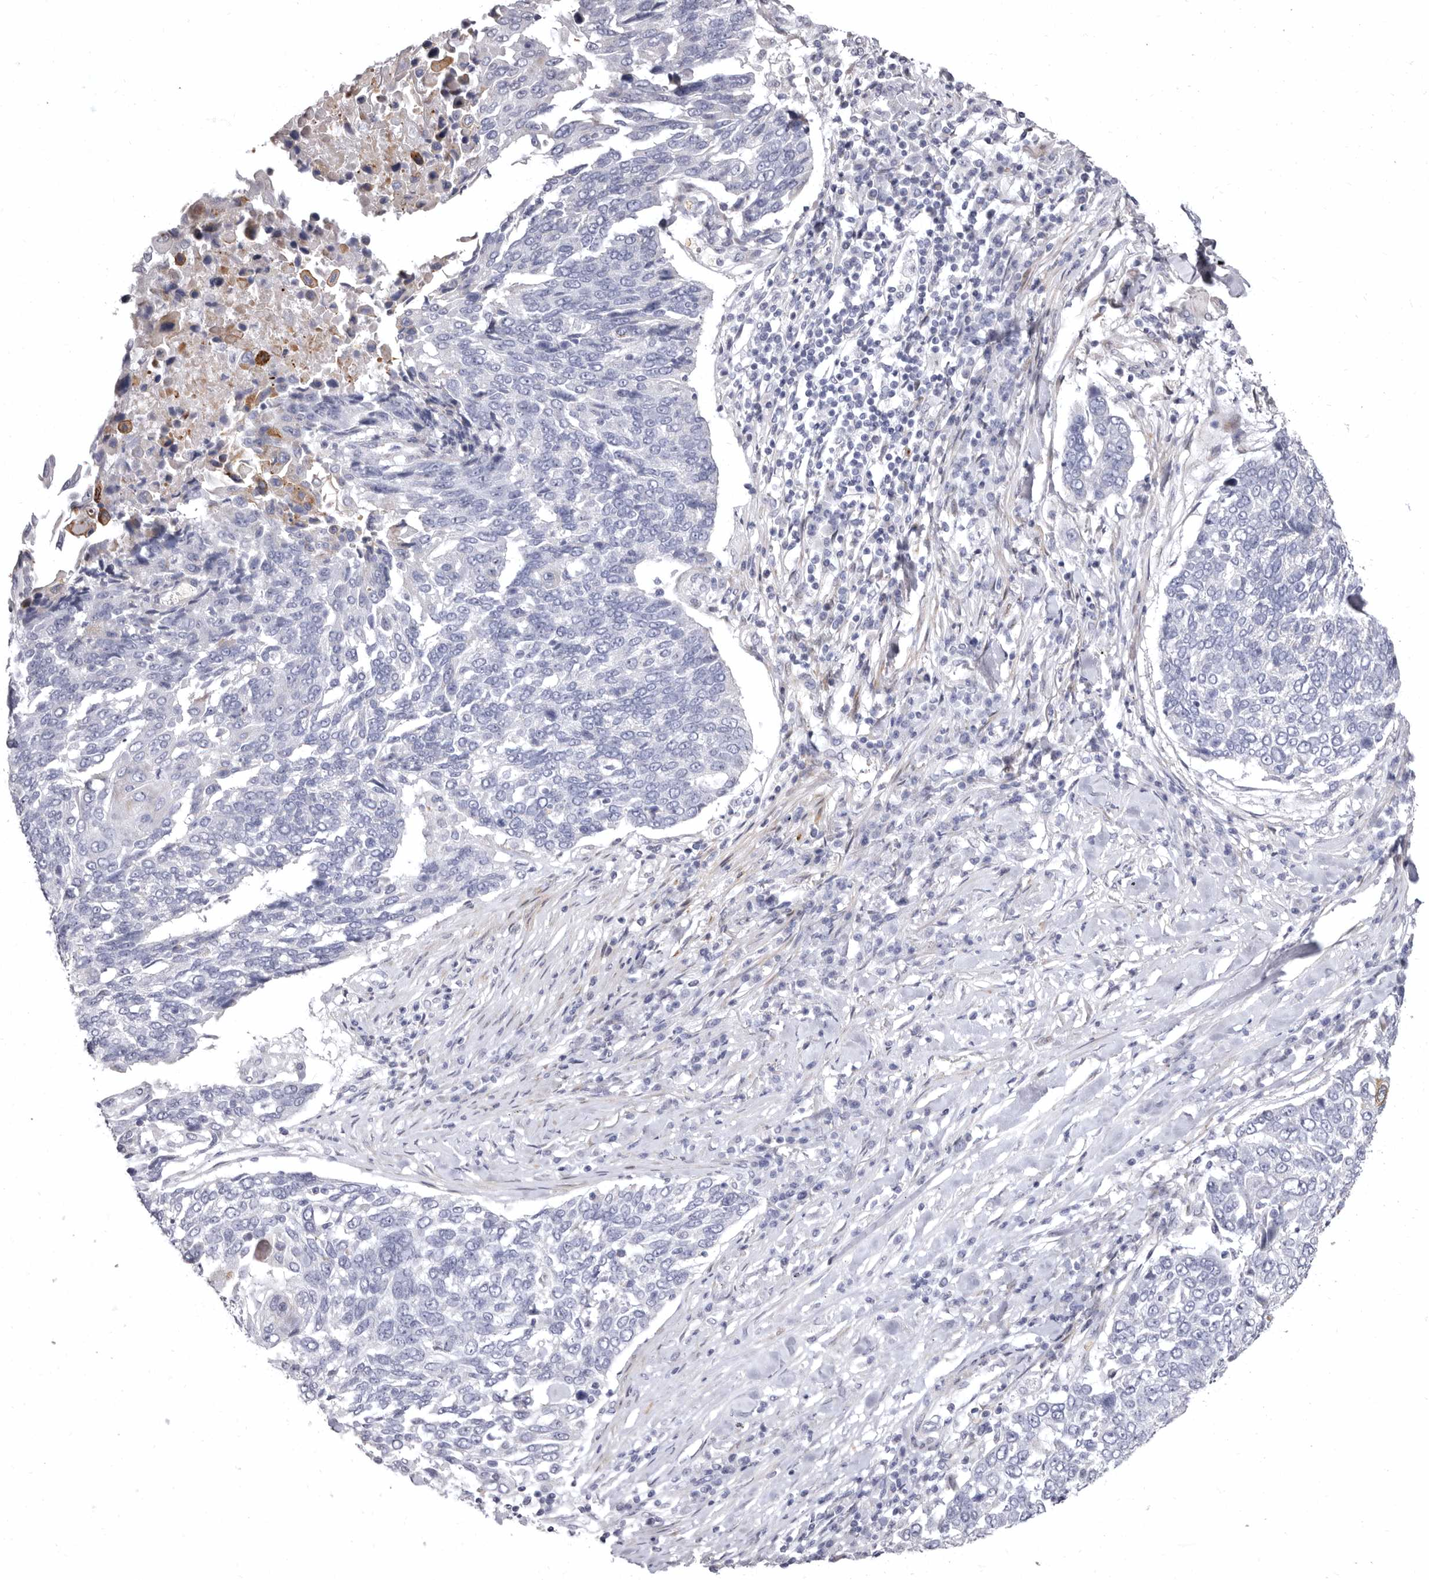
{"staining": {"intensity": "negative", "quantity": "none", "location": "none"}, "tissue": "lung cancer", "cell_type": "Tumor cells", "image_type": "cancer", "snomed": [{"axis": "morphology", "description": "Squamous cell carcinoma, NOS"}, {"axis": "topography", "description": "Lung"}], "caption": "Tumor cells are negative for brown protein staining in lung squamous cell carcinoma.", "gene": "AIDA", "patient": {"sex": "male", "age": 66}}